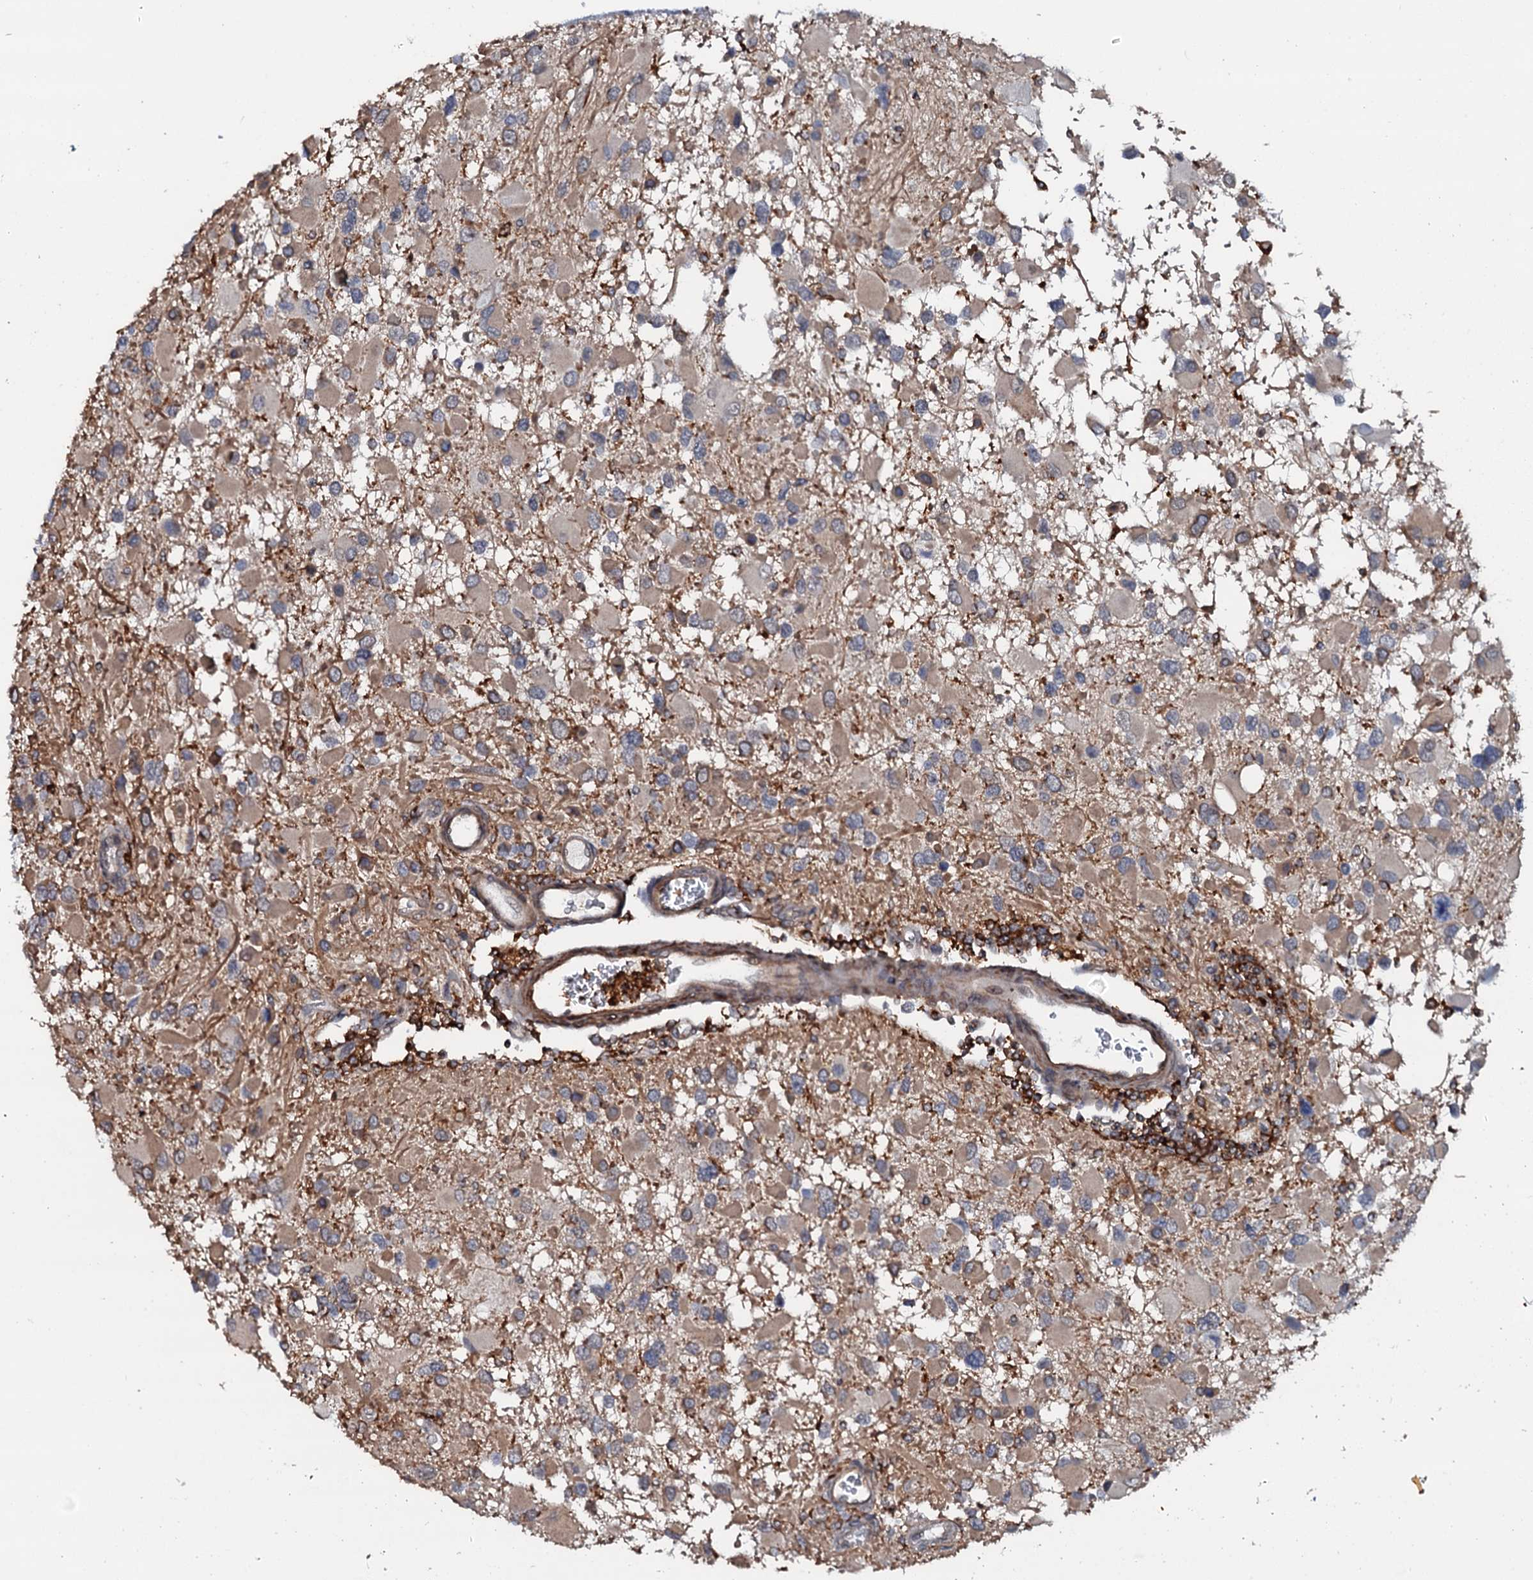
{"staining": {"intensity": "weak", "quantity": "25%-75%", "location": "cytoplasmic/membranous"}, "tissue": "glioma", "cell_type": "Tumor cells", "image_type": "cancer", "snomed": [{"axis": "morphology", "description": "Glioma, malignant, High grade"}, {"axis": "topography", "description": "Brain"}], "caption": "A photomicrograph showing weak cytoplasmic/membranous expression in about 25%-75% of tumor cells in glioma, as visualized by brown immunohistochemical staining.", "gene": "VAMP8", "patient": {"sex": "male", "age": 53}}